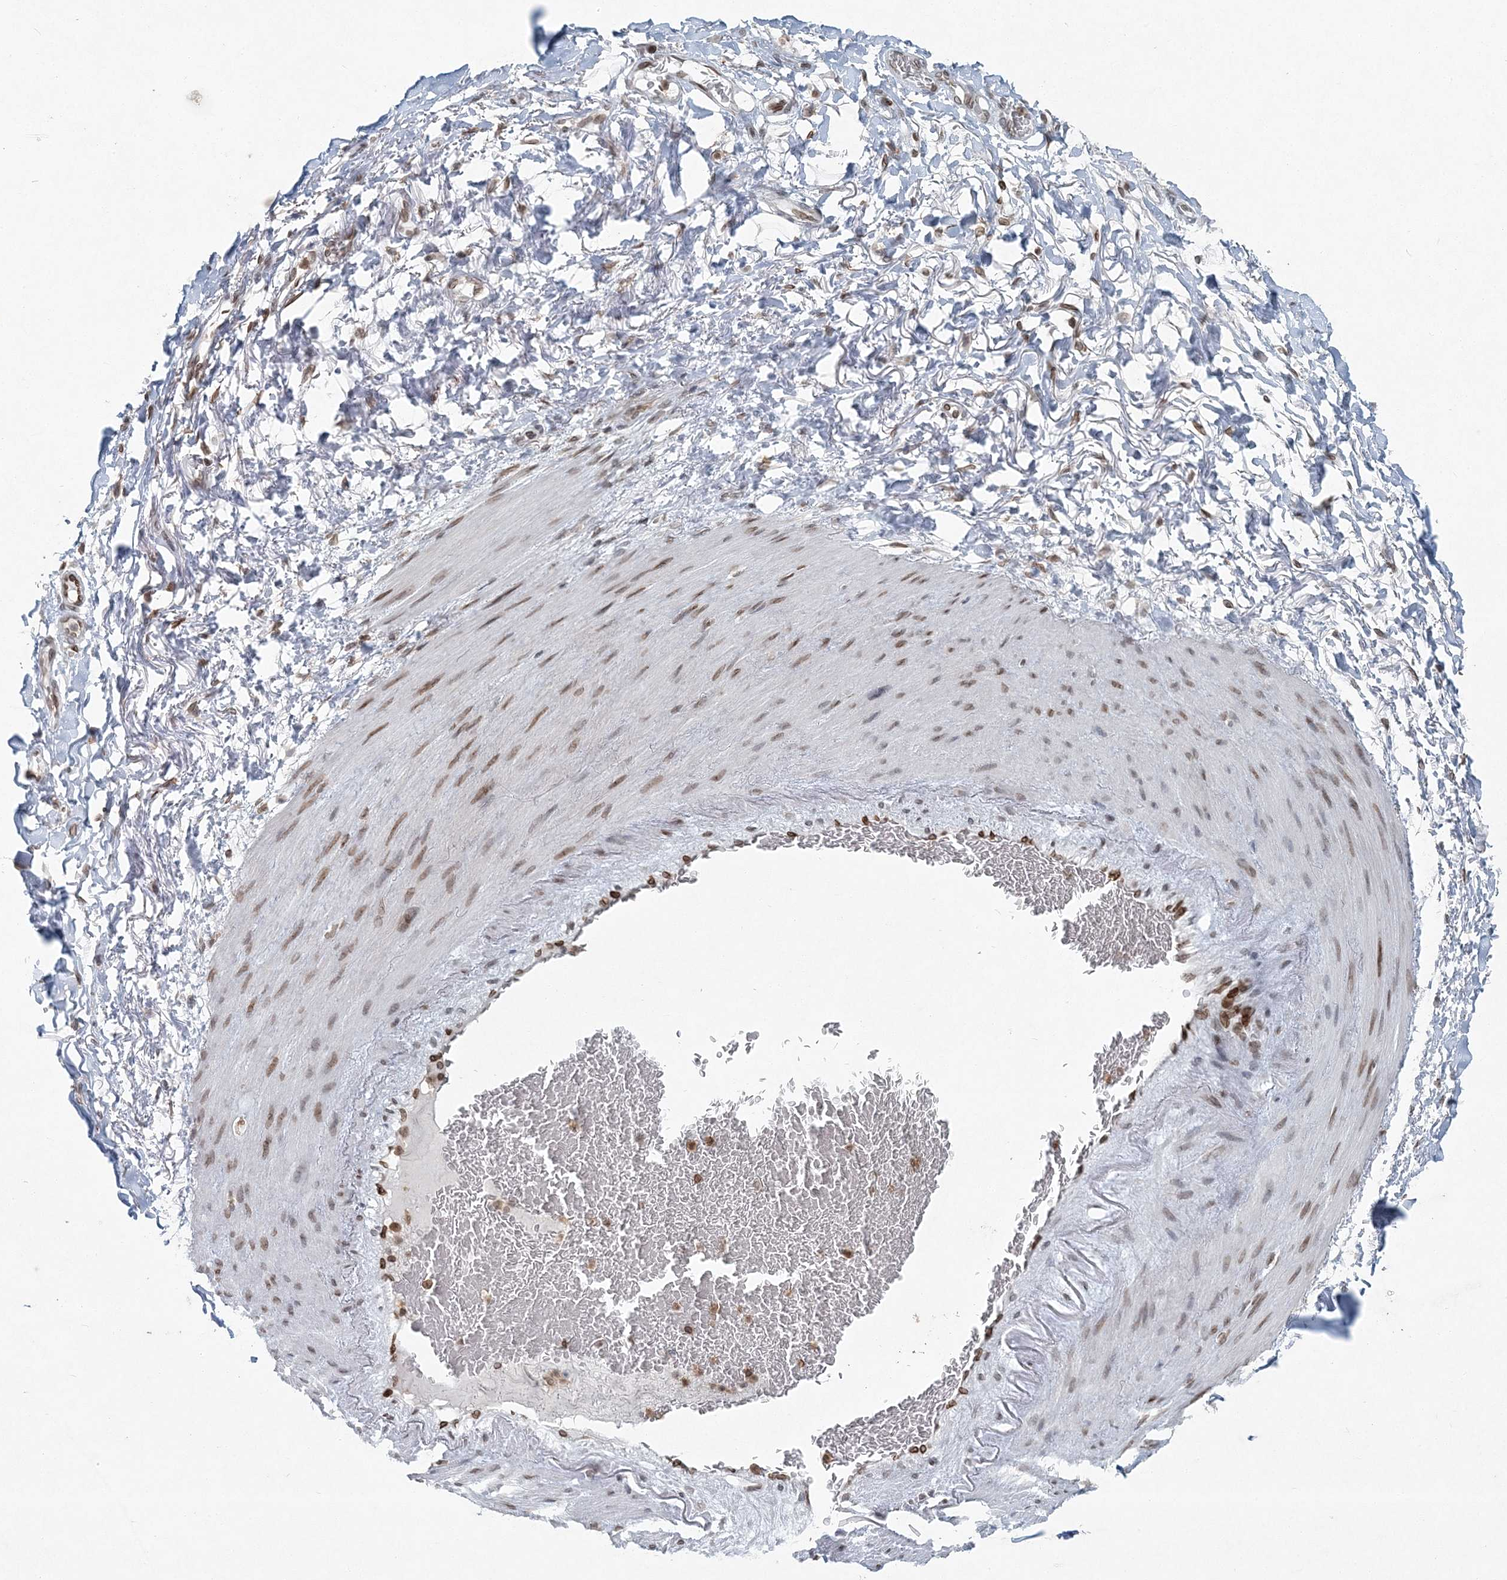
{"staining": {"intensity": "negative", "quantity": "none", "location": "none"}, "tissue": "adipose tissue", "cell_type": "Adipocytes", "image_type": "normal", "snomed": [{"axis": "morphology", "description": "Normal tissue, NOS"}, {"axis": "morphology", "description": "Adenocarcinoma, NOS"}, {"axis": "topography", "description": "Esophagus"}], "caption": "There is no significant positivity in adipocytes of adipose tissue. (DAB (3,3'-diaminobenzidine) IHC with hematoxylin counter stain).", "gene": "GJD4", "patient": {"sex": "male", "age": 62}}